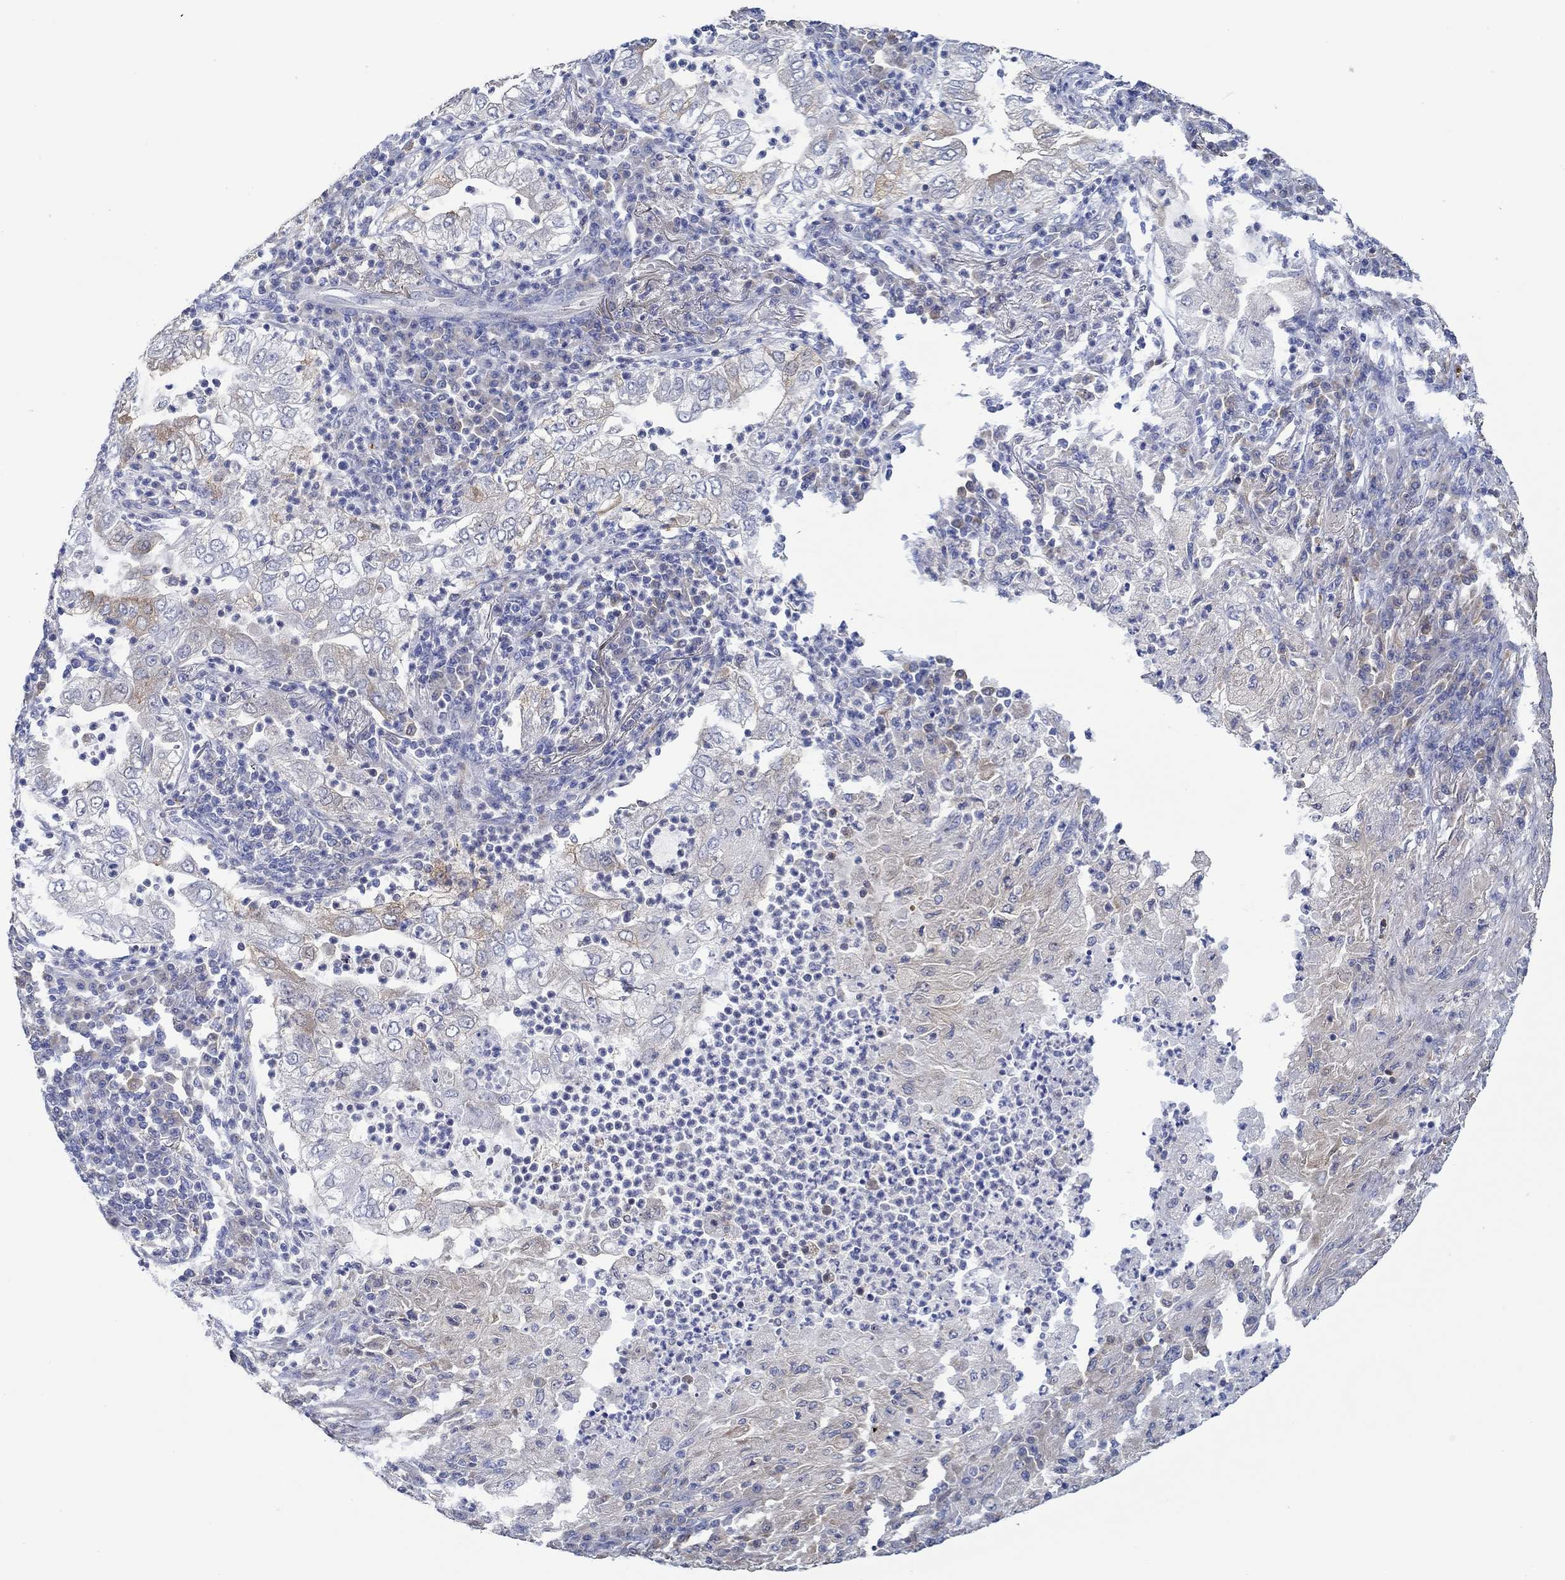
{"staining": {"intensity": "moderate", "quantity": "25%-75%", "location": "cytoplasmic/membranous"}, "tissue": "lung cancer", "cell_type": "Tumor cells", "image_type": "cancer", "snomed": [{"axis": "morphology", "description": "Adenocarcinoma, NOS"}, {"axis": "topography", "description": "Lung"}], "caption": "Protein expression analysis of human lung cancer reveals moderate cytoplasmic/membranous staining in approximately 25%-75% of tumor cells. The staining was performed using DAB (3,3'-diaminobenzidine), with brown indicating positive protein expression. Nuclei are stained blue with hematoxylin.", "gene": "SLC27A3", "patient": {"sex": "female", "age": 73}}